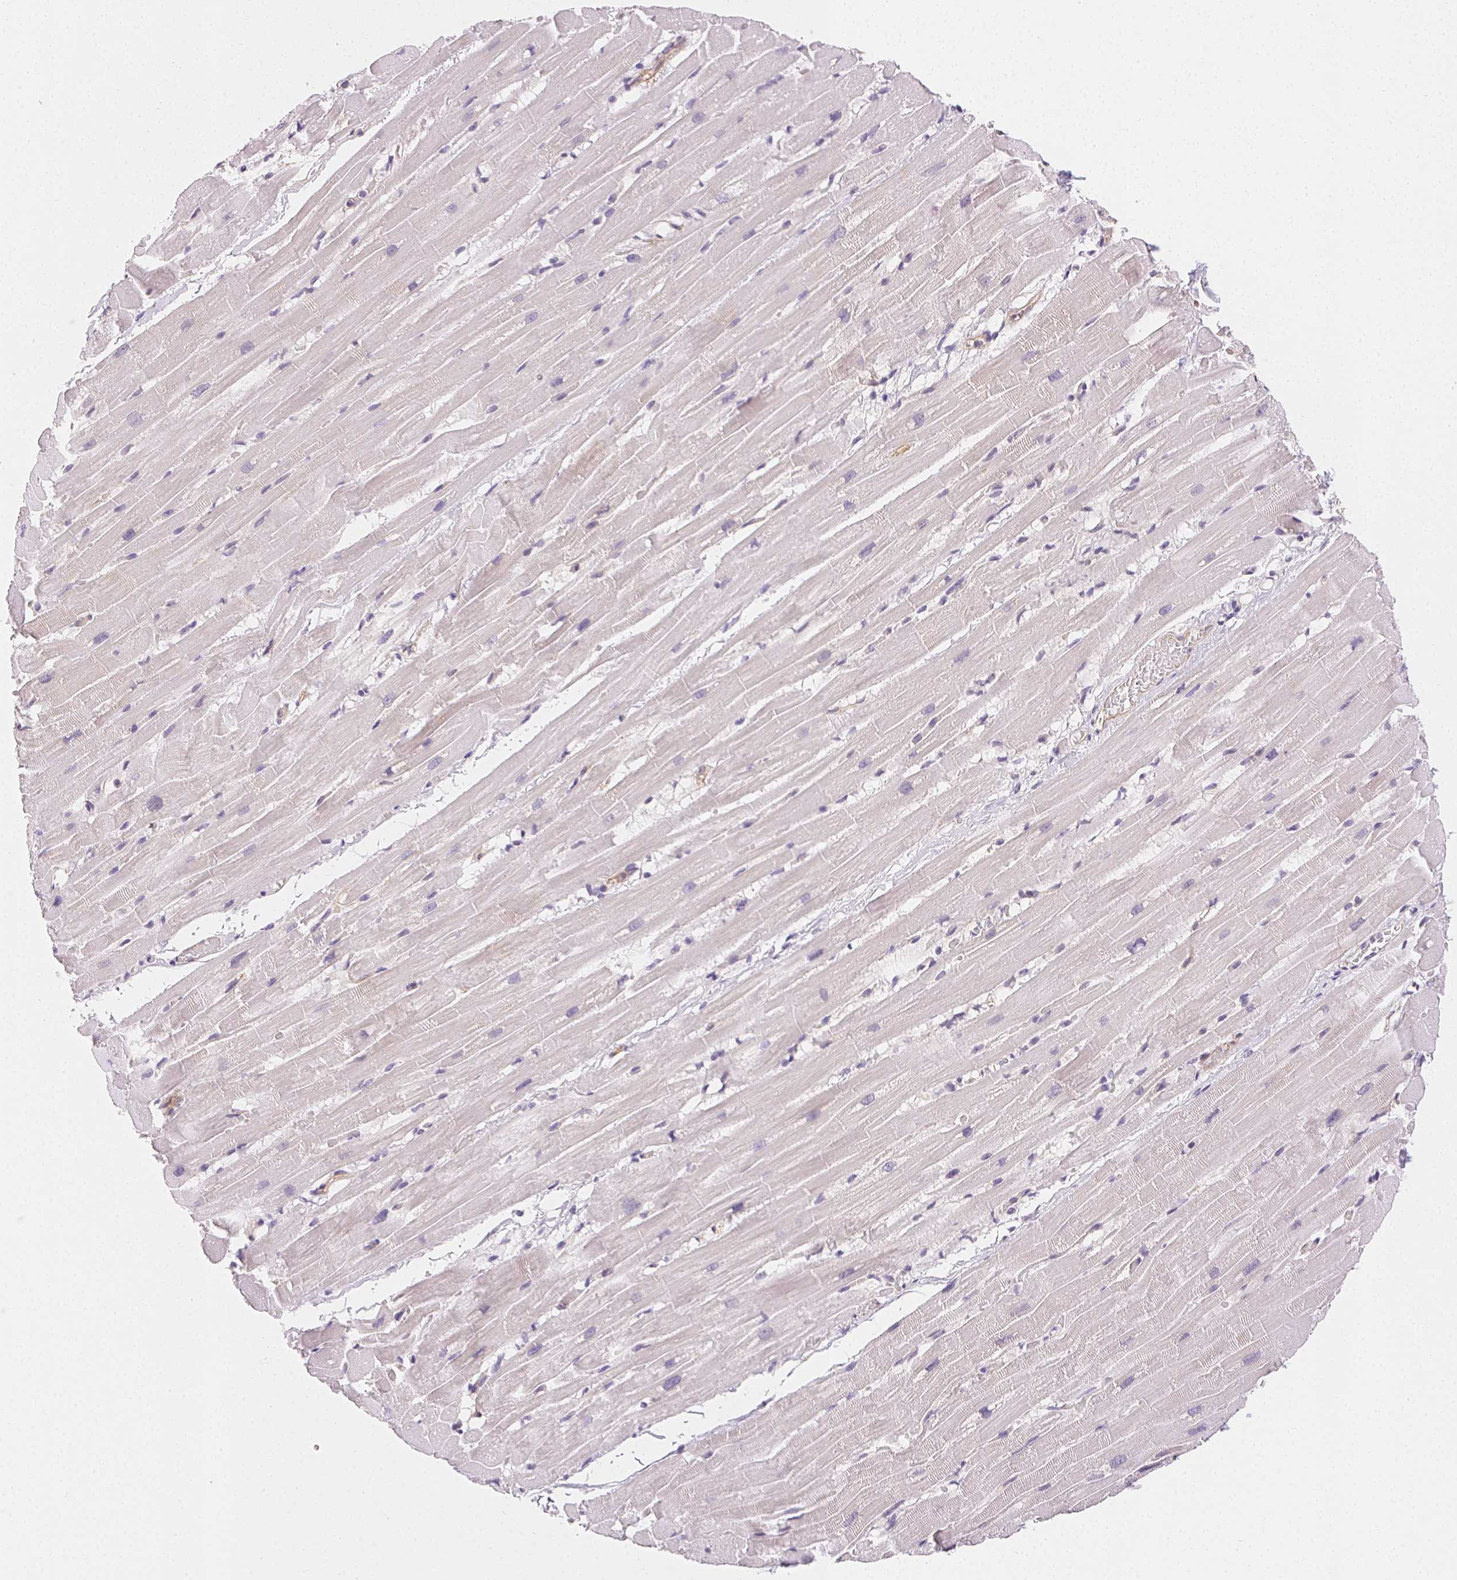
{"staining": {"intensity": "negative", "quantity": "none", "location": "none"}, "tissue": "heart muscle", "cell_type": "Cardiomyocytes", "image_type": "normal", "snomed": [{"axis": "morphology", "description": "Normal tissue, NOS"}, {"axis": "topography", "description": "Heart"}], "caption": "Unremarkable heart muscle was stained to show a protein in brown. There is no significant staining in cardiomyocytes. (IHC, brightfield microscopy, high magnification).", "gene": "CSN1S1", "patient": {"sex": "male", "age": 37}}